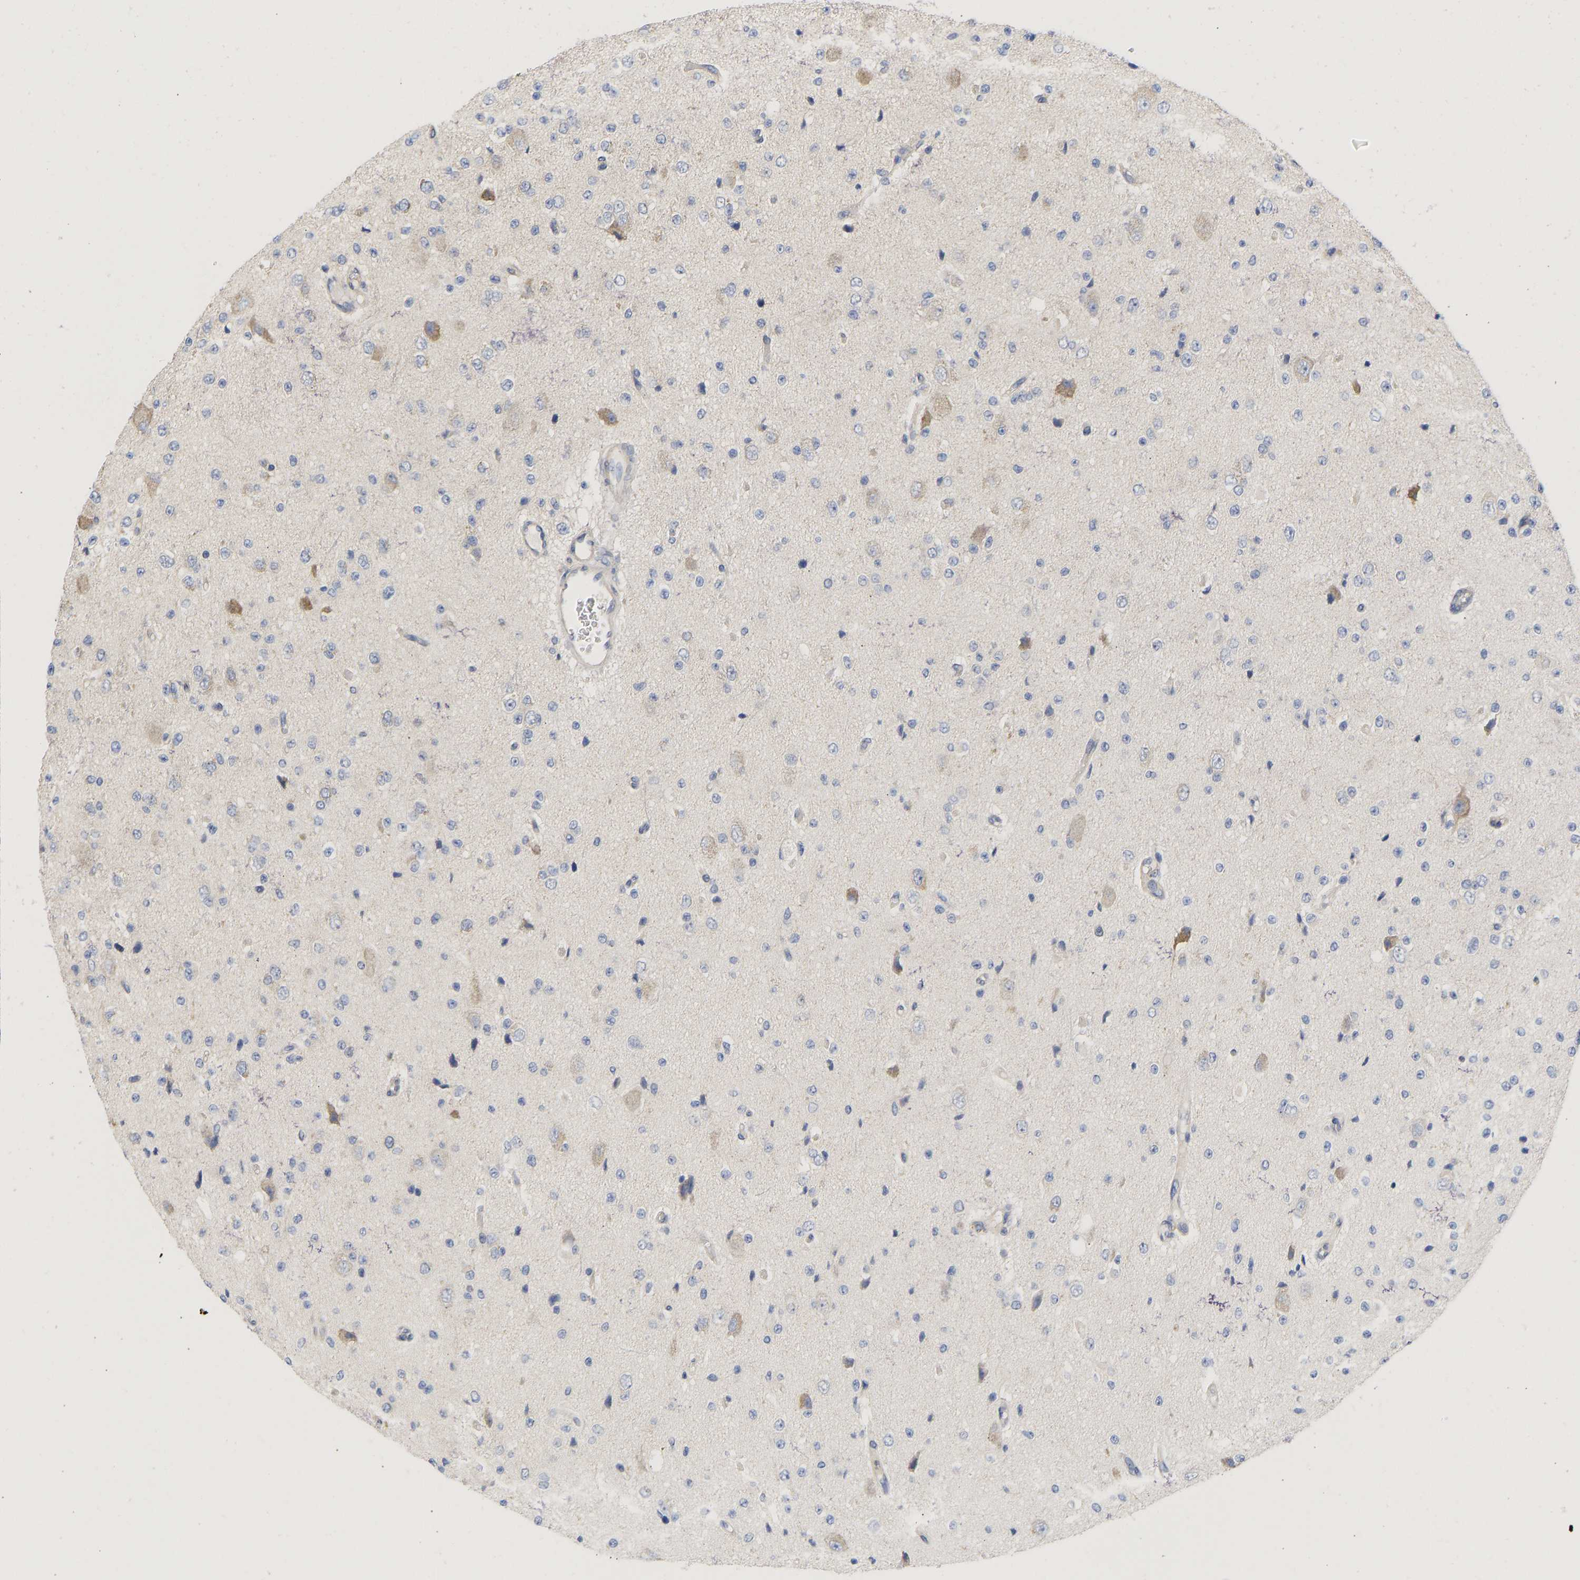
{"staining": {"intensity": "moderate", "quantity": "<25%", "location": "cytoplasmic/membranous"}, "tissue": "glioma", "cell_type": "Tumor cells", "image_type": "cancer", "snomed": [{"axis": "morphology", "description": "Glioma, malignant, High grade"}, {"axis": "topography", "description": "pancreas cauda"}], "caption": "Glioma tissue exhibits moderate cytoplasmic/membranous staining in approximately <25% of tumor cells, visualized by immunohistochemistry.", "gene": "MAP2K3", "patient": {"sex": "male", "age": 60}}